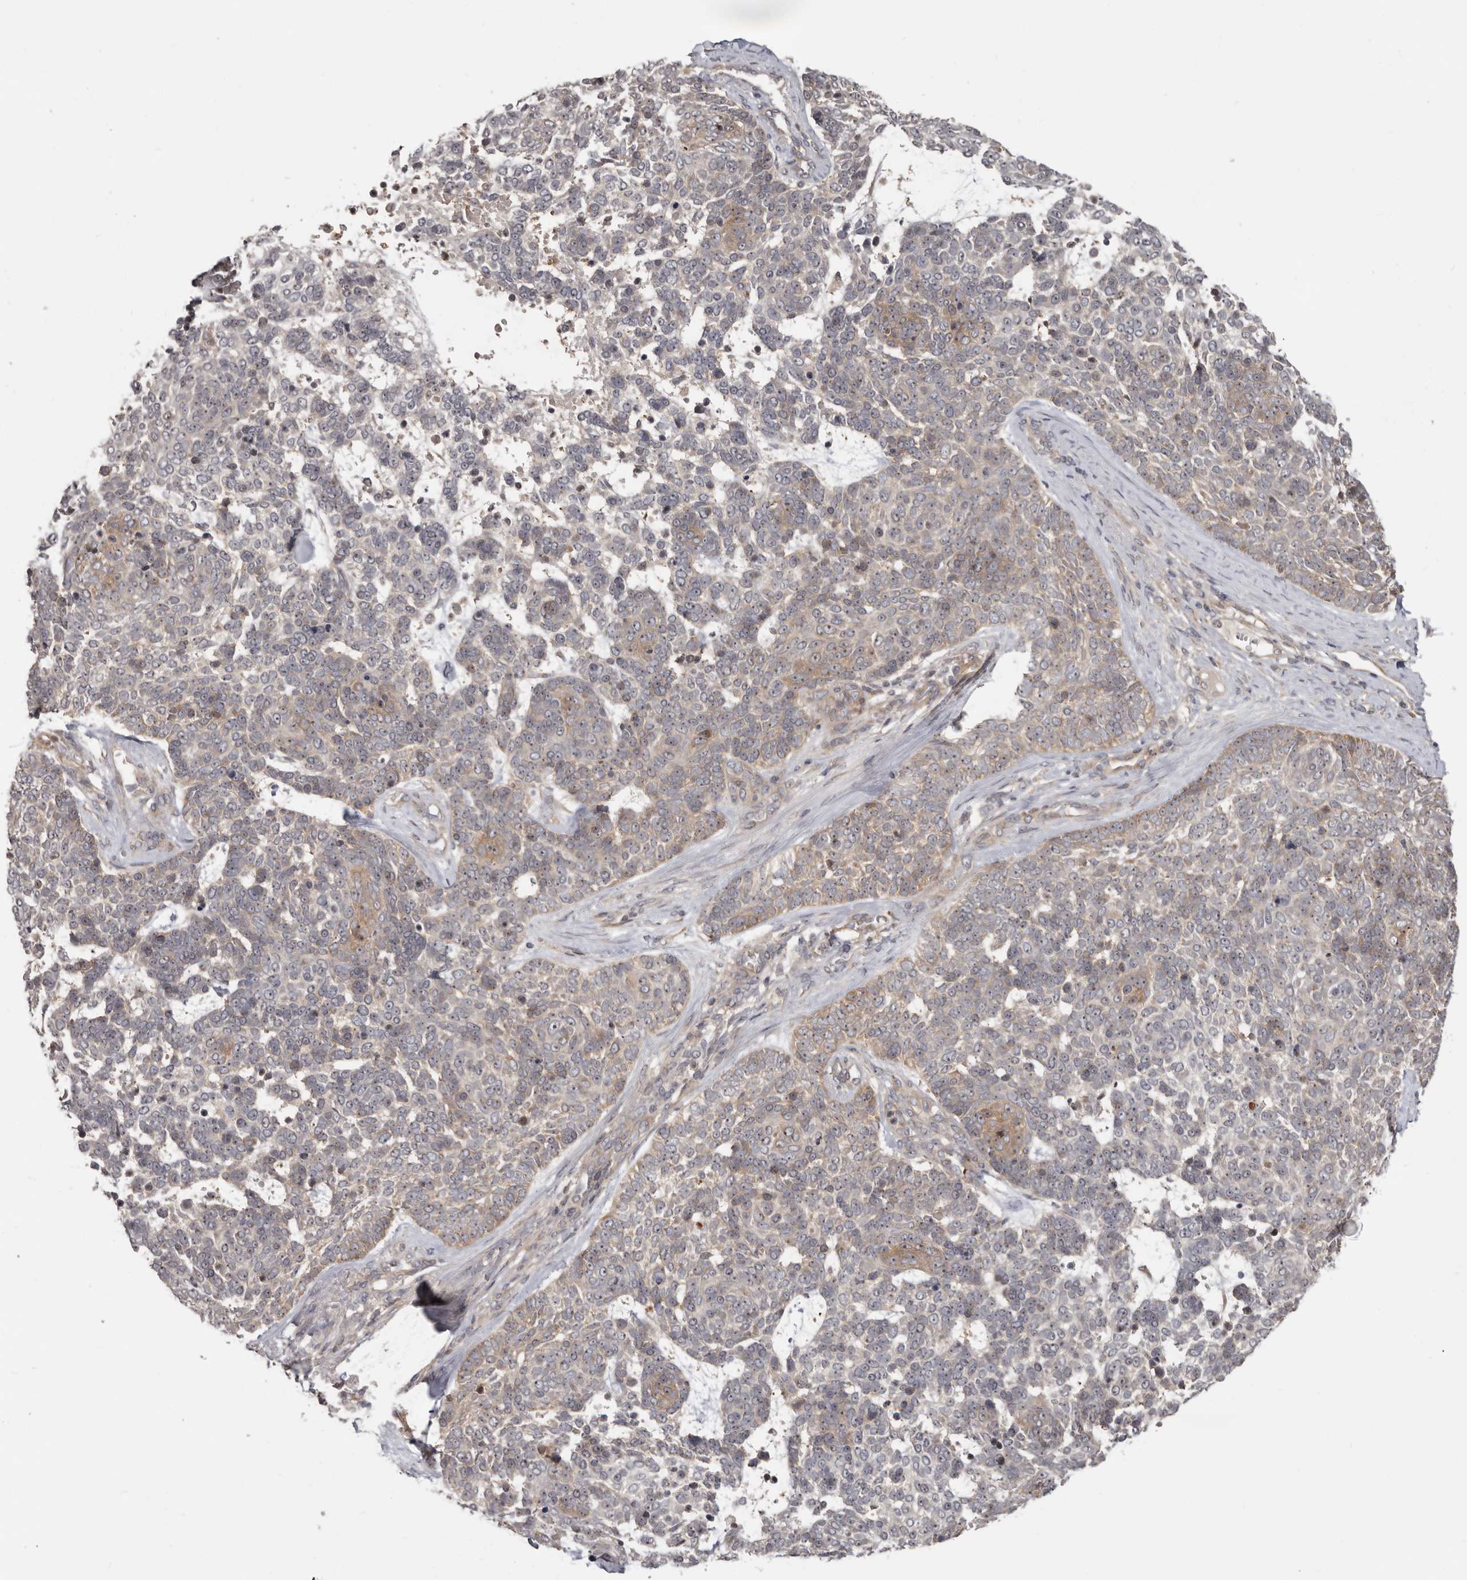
{"staining": {"intensity": "weak", "quantity": "25%-75%", "location": "cytoplasmic/membranous"}, "tissue": "skin cancer", "cell_type": "Tumor cells", "image_type": "cancer", "snomed": [{"axis": "morphology", "description": "Basal cell carcinoma"}, {"axis": "topography", "description": "Skin"}], "caption": "A high-resolution micrograph shows IHC staining of basal cell carcinoma (skin), which exhibits weak cytoplasmic/membranous expression in about 25%-75% of tumor cells.", "gene": "BAD", "patient": {"sex": "female", "age": 81}}